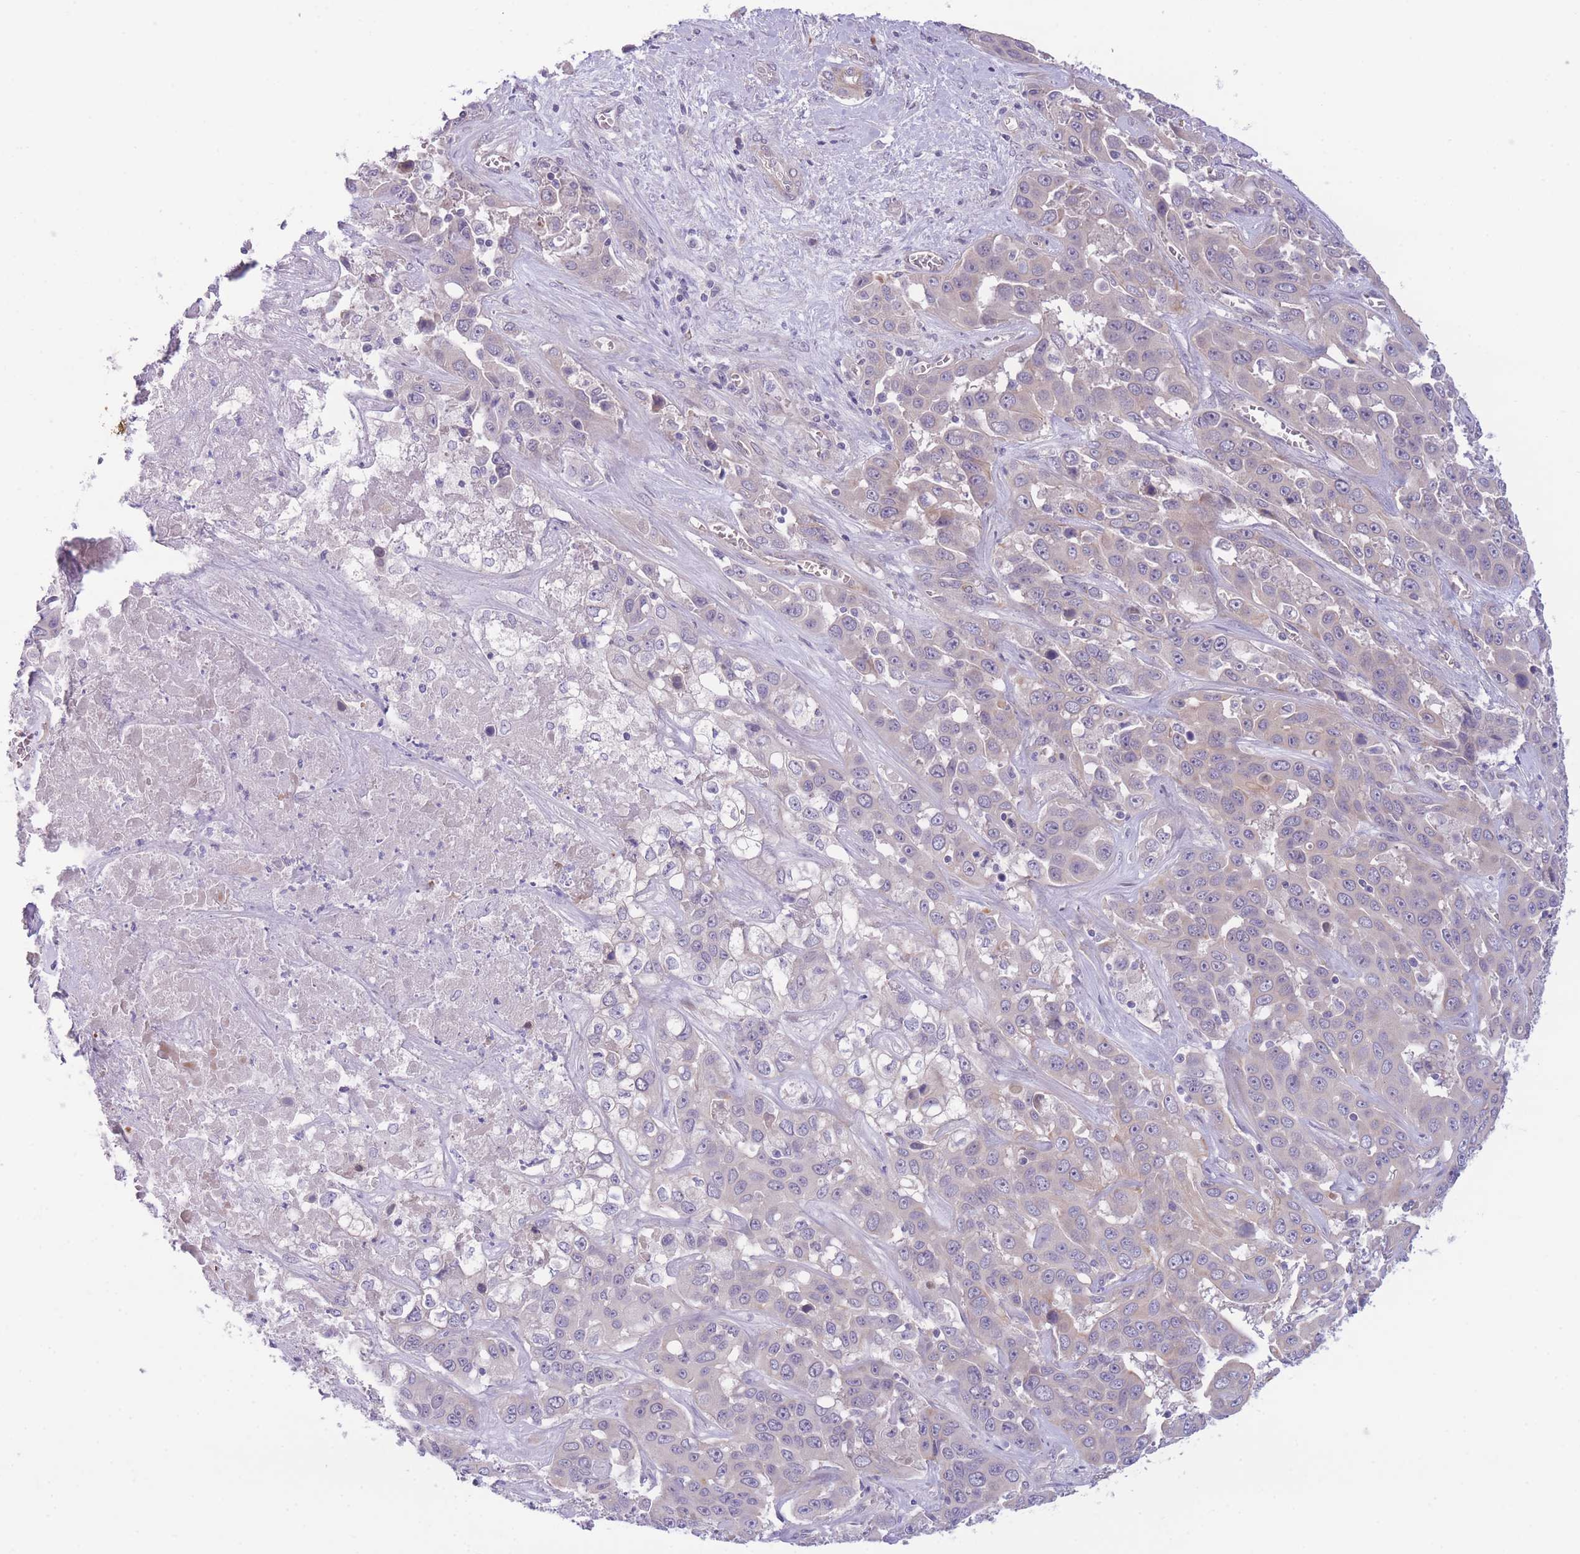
{"staining": {"intensity": "negative", "quantity": "none", "location": "none"}, "tissue": "liver cancer", "cell_type": "Tumor cells", "image_type": "cancer", "snomed": [{"axis": "morphology", "description": "Cholangiocarcinoma"}, {"axis": "topography", "description": "Liver"}], "caption": "A micrograph of liver cancer (cholangiocarcinoma) stained for a protein demonstrates no brown staining in tumor cells. The staining is performed using DAB (3,3'-diaminobenzidine) brown chromogen with nuclei counter-stained in using hematoxylin.", "gene": "CDC25B", "patient": {"sex": "female", "age": 52}}